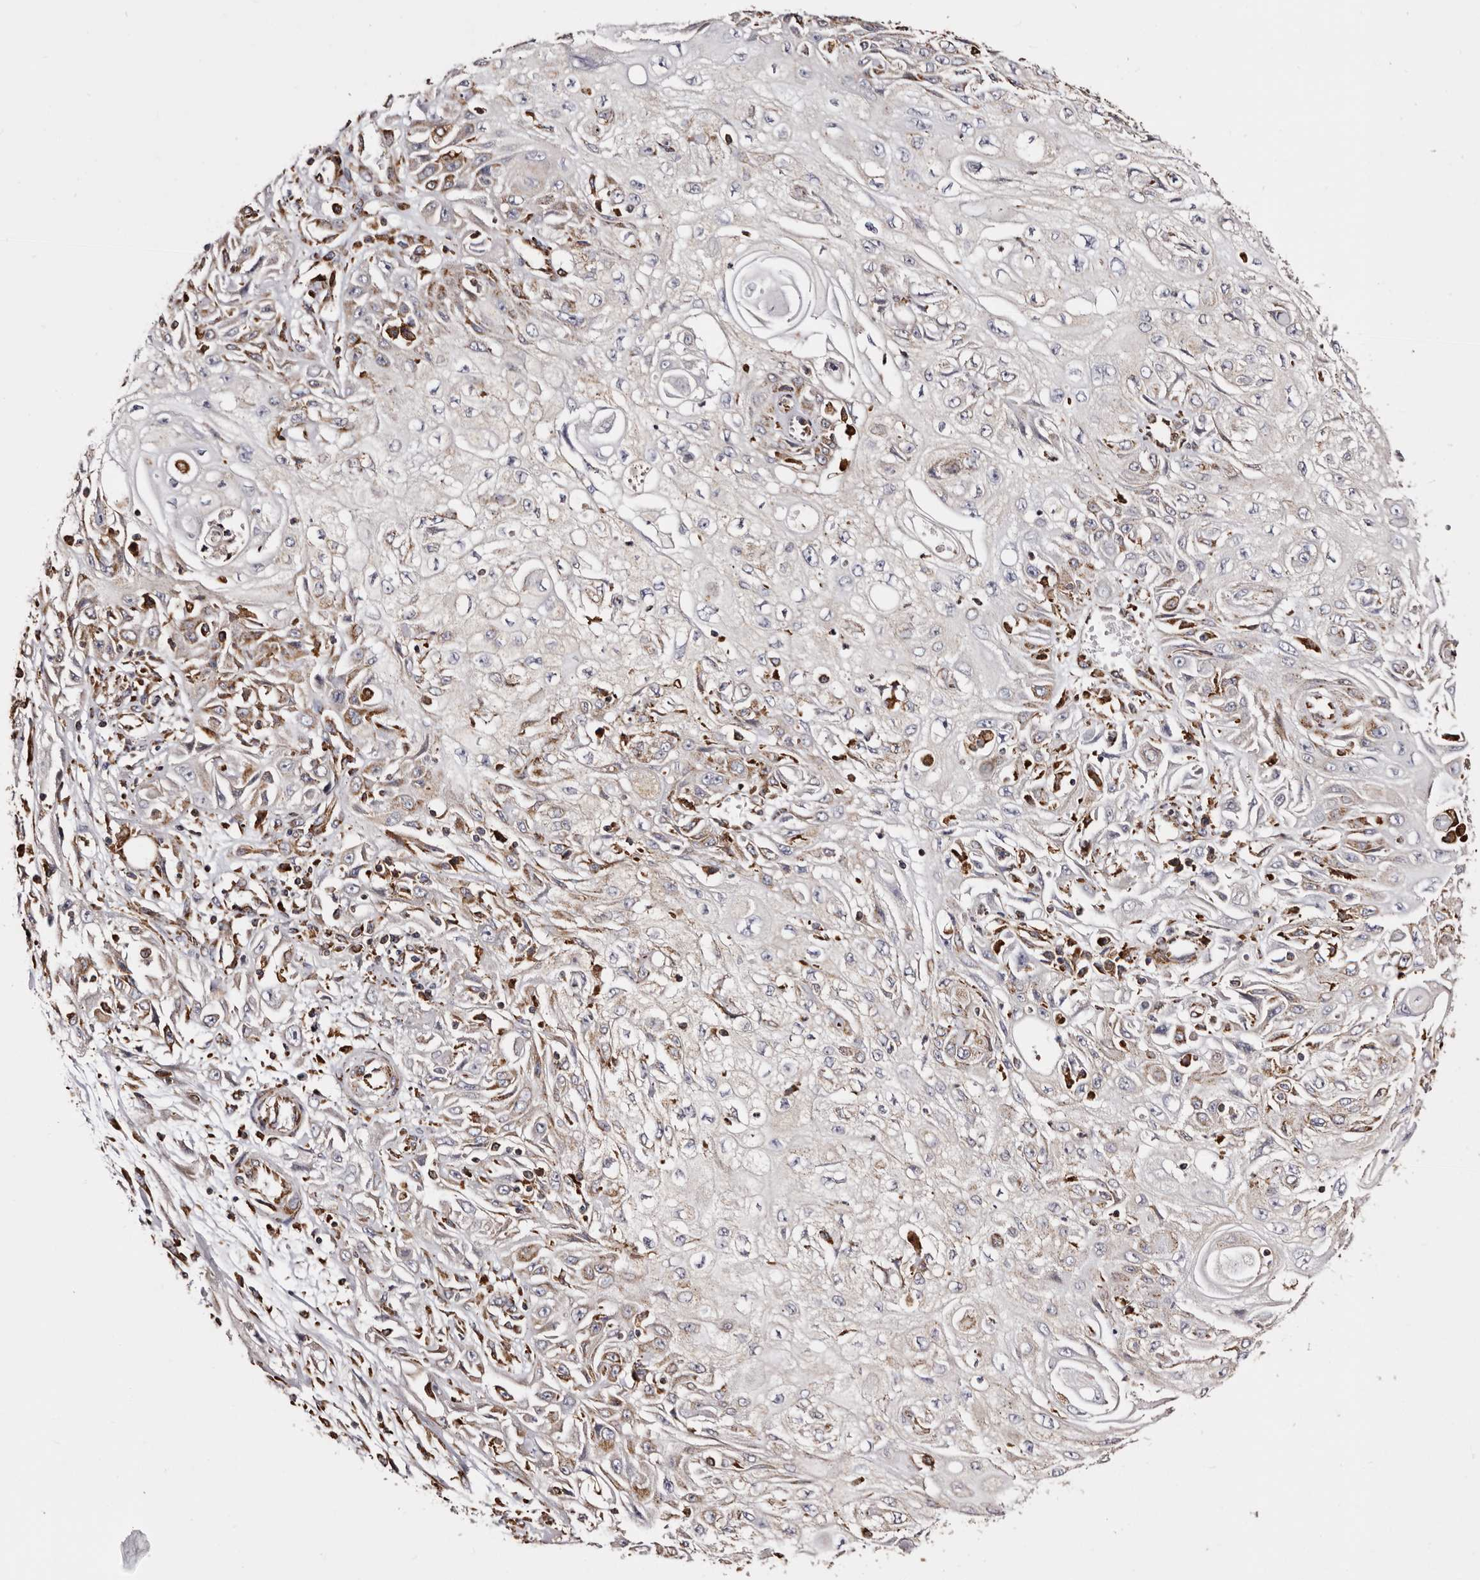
{"staining": {"intensity": "weak", "quantity": "25%-75%", "location": "cytoplasmic/membranous"}, "tissue": "skin cancer", "cell_type": "Tumor cells", "image_type": "cancer", "snomed": [{"axis": "morphology", "description": "Squamous cell carcinoma, NOS"}, {"axis": "morphology", "description": "Squamous cell carcinoma, metastatic, NOS"}, {"axis": "topography", "description": "Skin"}, {"axis": "topography", "description": "Lymph node"}], "caption": "Brown immunohistochemical staining in human skin squamous cell carcinoma reveals weak cytoplasmic/membranous expression in about 25%-75% of tumor cells.", "gene": "ACBD6", "patient": {"sex": "male", "age": 75}}